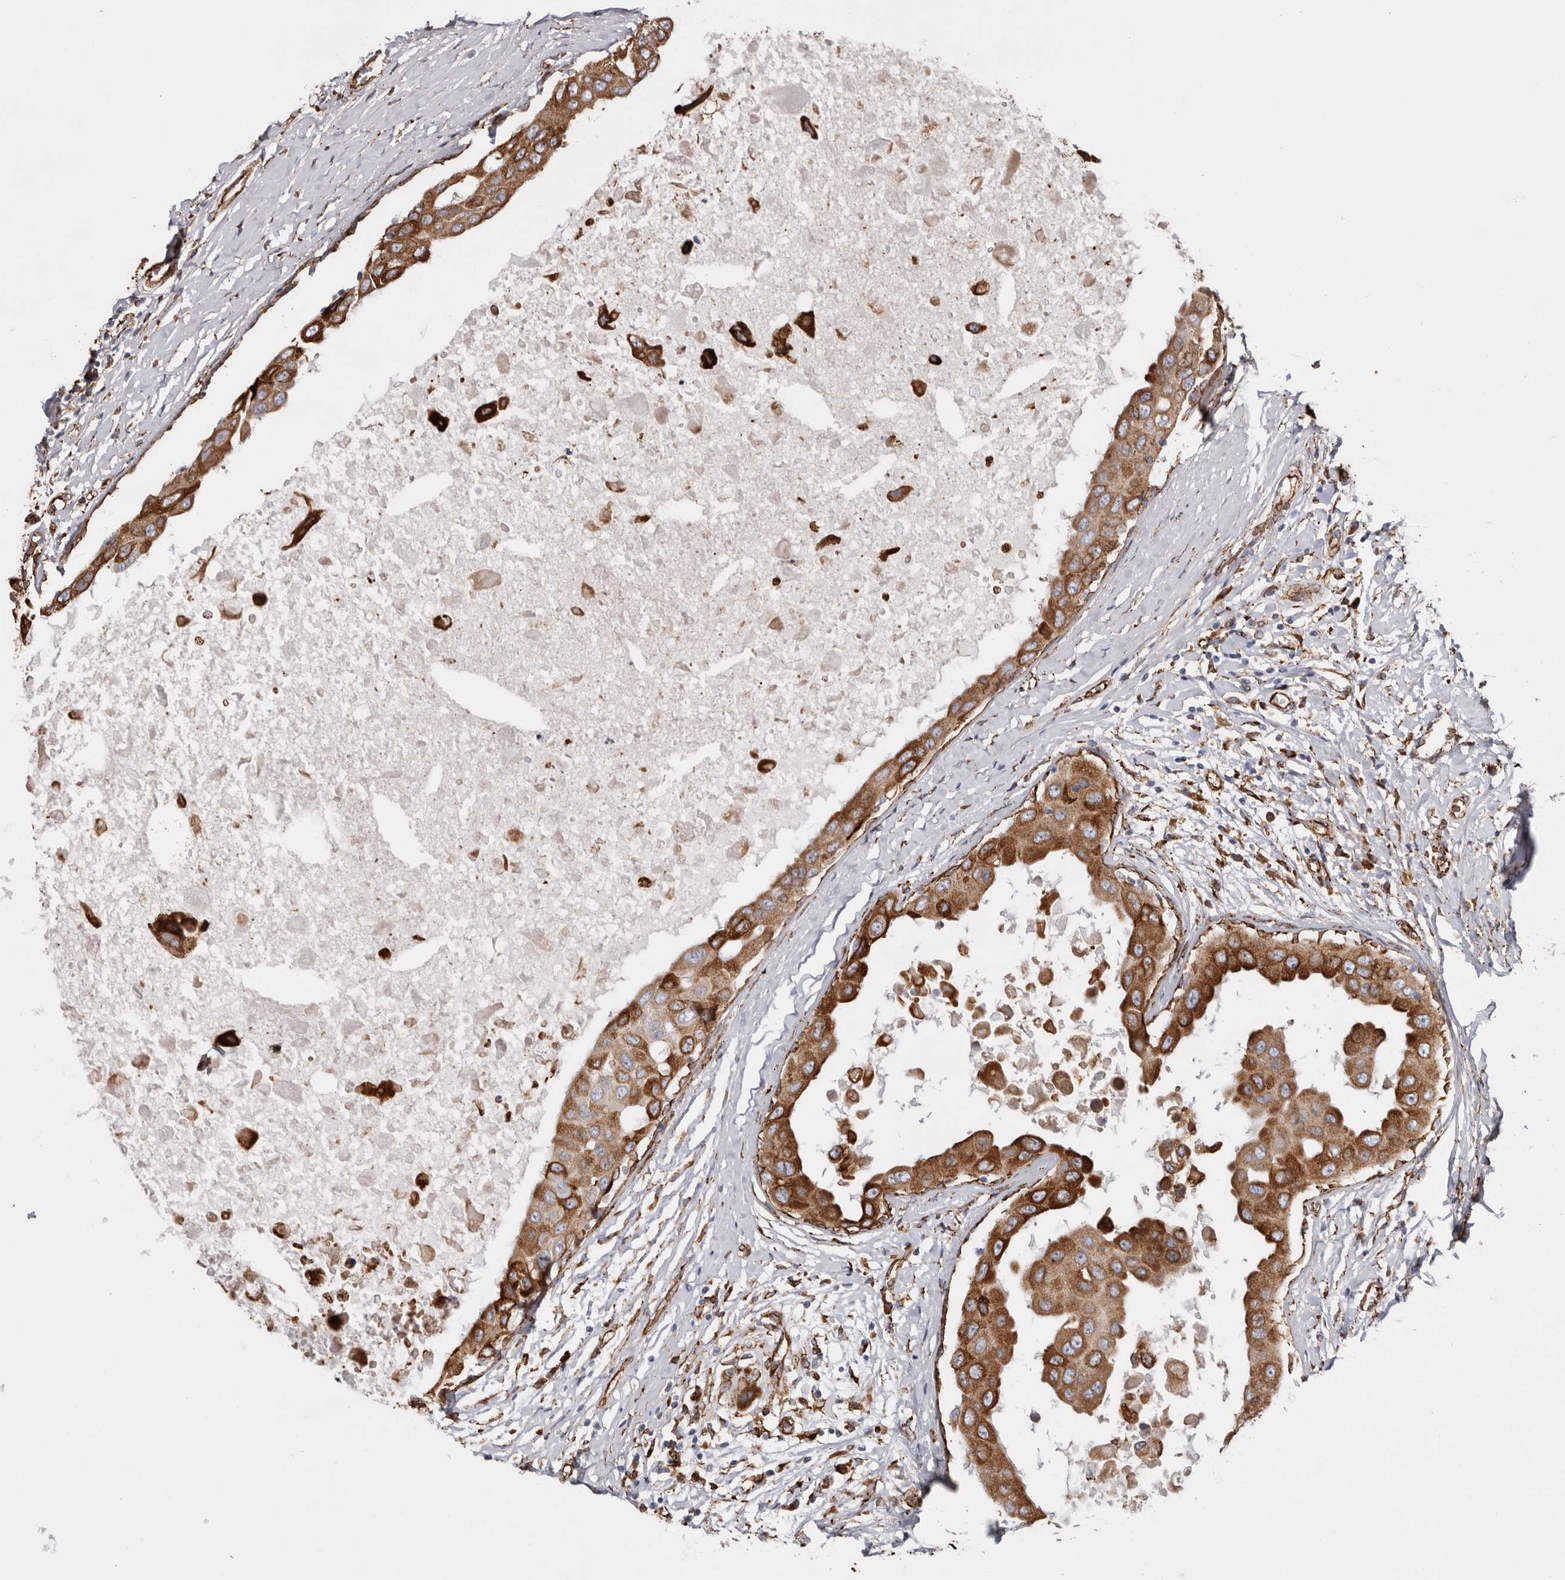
{"staining": {"intensity": "strong", "quantity": ">75%", "location": "cytoplasmic/membranous"}, "tissue": "breast cancer", "cell_type": "Tumor cells", "image_type": "cancer", "snomed": [{"axis": "morphology", "description": "Duct carcinoma"}, {"axis": "topography", "description": "Breast"}], "caption": "This is a histology image of immunohistochemistry (IHC) staining of breast infiltrating ductal carcinoma, which shows strong positivity in the cytoplasmic/membranous of tumor cells.", "gene": "SEMA3E", "patient": {"sex": "female", "age": 27}}